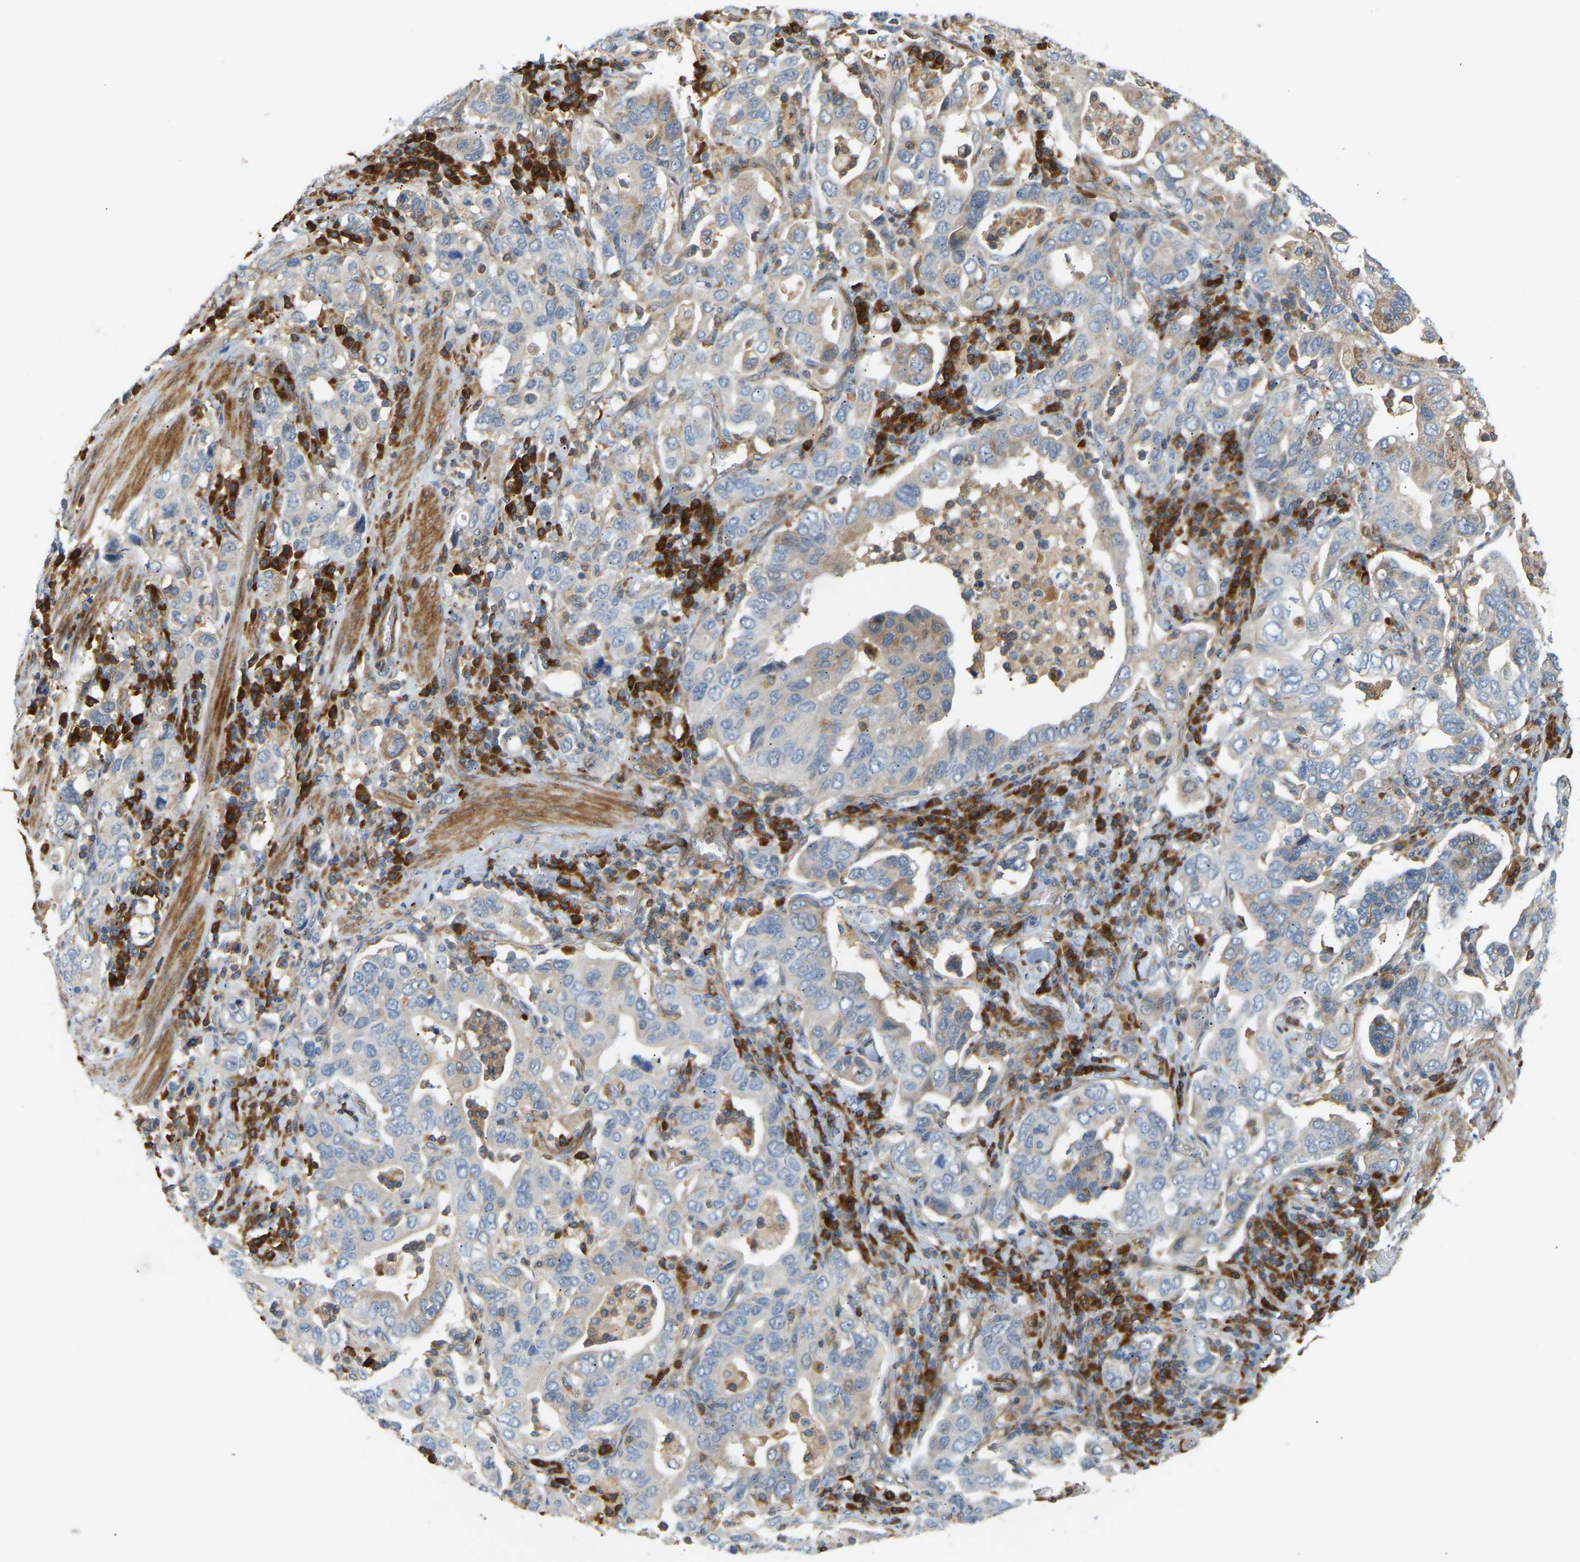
{"staining": {"intensity": "weak", "quantity": "<25%", "location": "cytoplasmic/membranous"}, "tissue": "stomach cancer", "cell_type": "Tumor cells", "image_type": "cancer", "snomed": [{"axis": "morphology", "description": "Adenocarcinoma, NOS"}, {"axis": "topography", "description": "Stomach, upper"}], "caption": "Immunohistochemical staining of human stomach cancer shows no significant staining in tumor cells.", "gene": "PLCG2", "patient": {"sex": "male", "age": 62}}